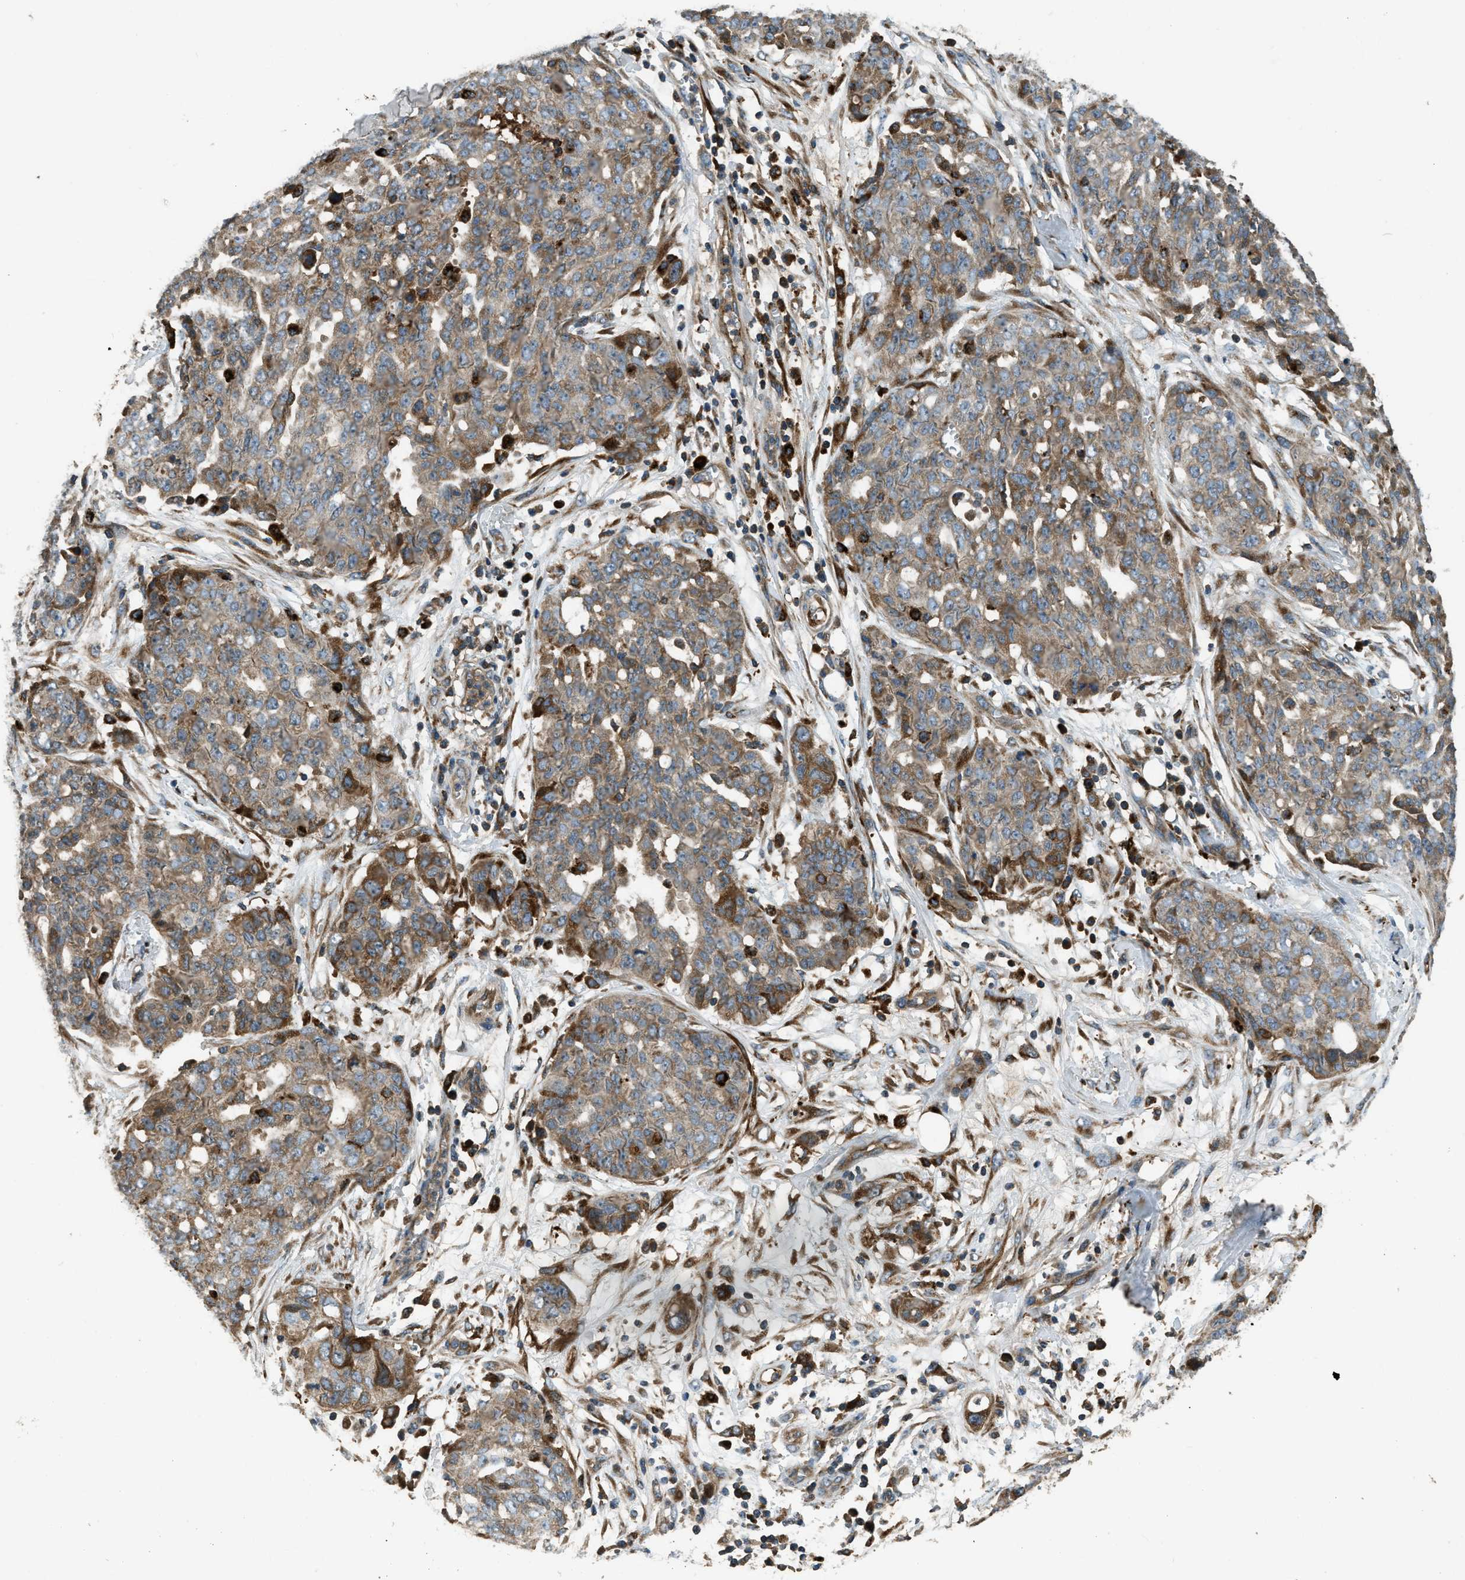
{"staining": {"intensity": "strong", "quantity": "25%-75%", "location": "cytoplasmic/membranous"}, "tissue": "ovarian cancer", "cell_type": "Tumor cells", "image_type": "cancer", "snomed": [{"axis": "morphology", "description": "Cystadenocarcinoma, serous, NOS"}, {"axis": "topography", "description": "Soft tissue"}, {"axis": "topography", "description": "Ovary"}], "caption": "Ovarian serous cystadenocarcinoma stained for a protein demonstrates strong cytoplasmic/membranous positivity in tumor cells.", "gene": "GGH", "patient": {"sex": "female", "age": 57}}